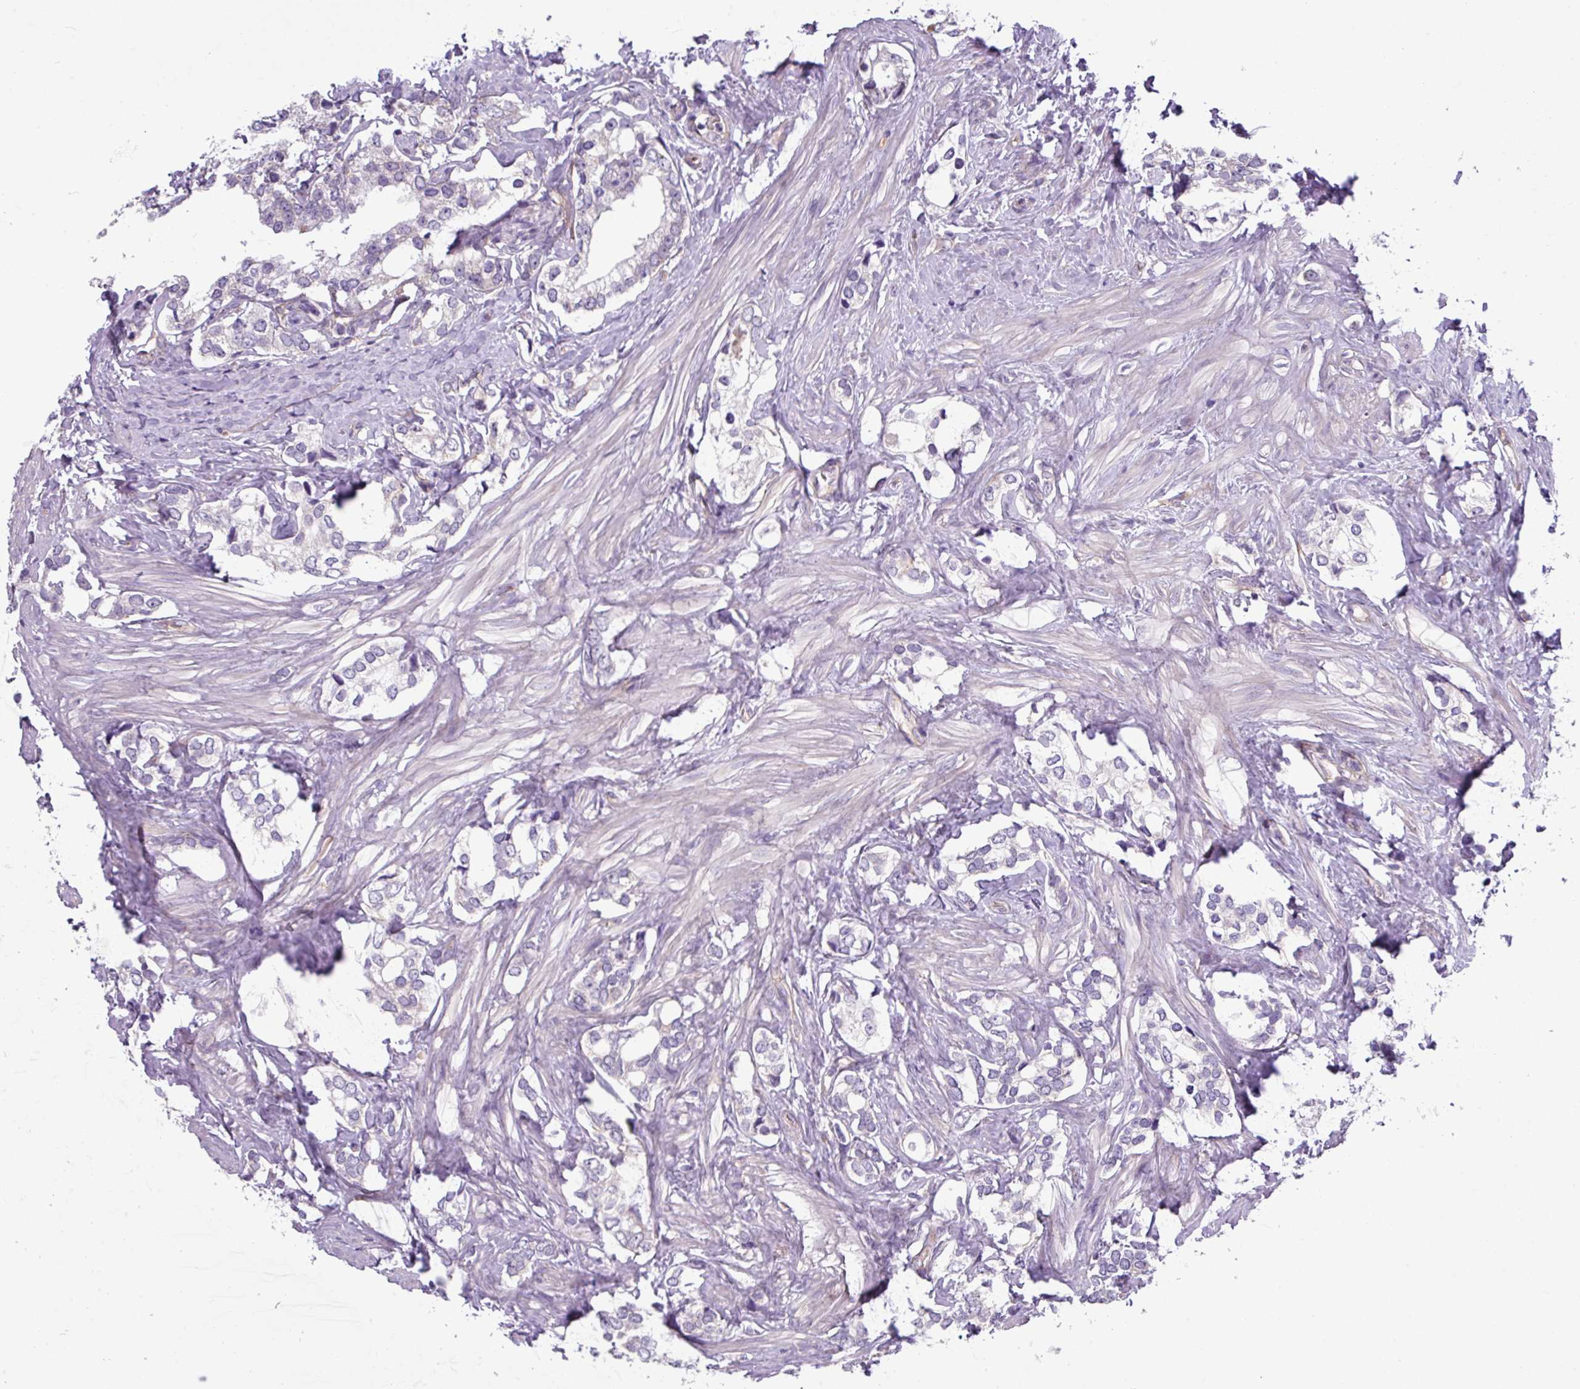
{"staining": {"intensity": "negative", "quantity": "none", "location": "none"}, "tissue": "prostate cancer", "cell_type": "Tumor cells", "image_type": "cancer", "snomed": [{"axis": "morphology", "description": "Adenocarcinoma, High grade"}, {"axis": "topography", "description": "Prostate"}], "caption": "High magnification brightfield microscopy of prostate adenocarcinoma (high-grade) stained with DAB (3,3'-diaminobenzidine) (brown) and counterstained with hematoxylin (blue): tumor cells show no significant expression. Brightfield microscopy of immunohistochemistry (IHC) stained with DAB (brown) and hematoxylin (blue), captured at high magnification.", "gene": "SLC23A2", "patient": {"sex": "male", "age": 66}}